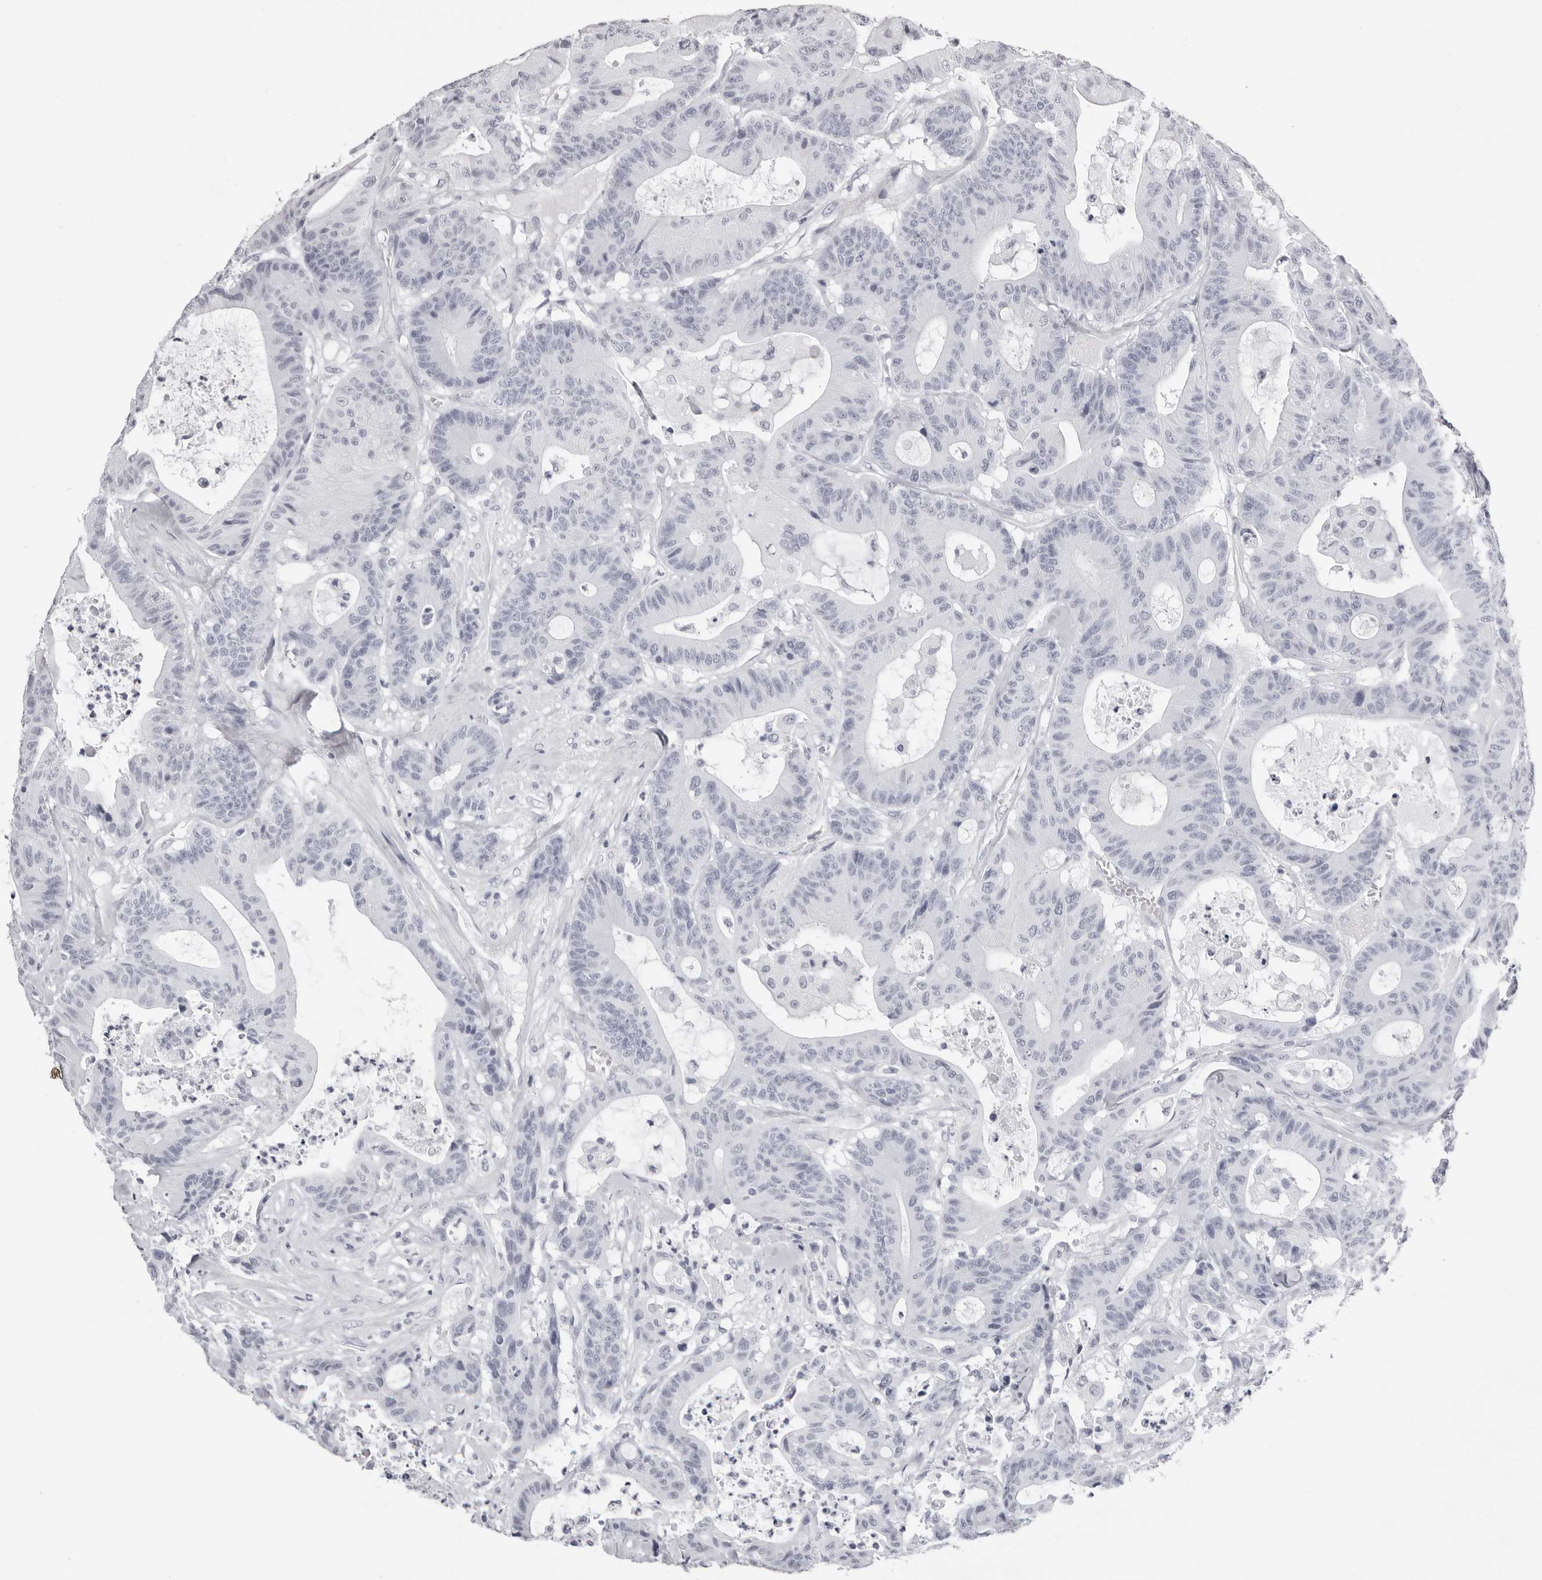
{"staining": {"intensity": "negative", "quantity": "none", "location": "none"}, "tissue": "colorectal cancer", "cell_type": "Tumor cells", "image_type": "cancer", "snomed": [{"axis": "morphology", "description": "Adenocarcinoma, NOS"}, {"axis": "topography", "description": "Colon"}], "caption": "This is an immunohistochemistry photomicrograph of colorectal cancer. There is no staining in tumor cells.", "gene": "CST1", "patient": {"sex": "female", "age": 84}}